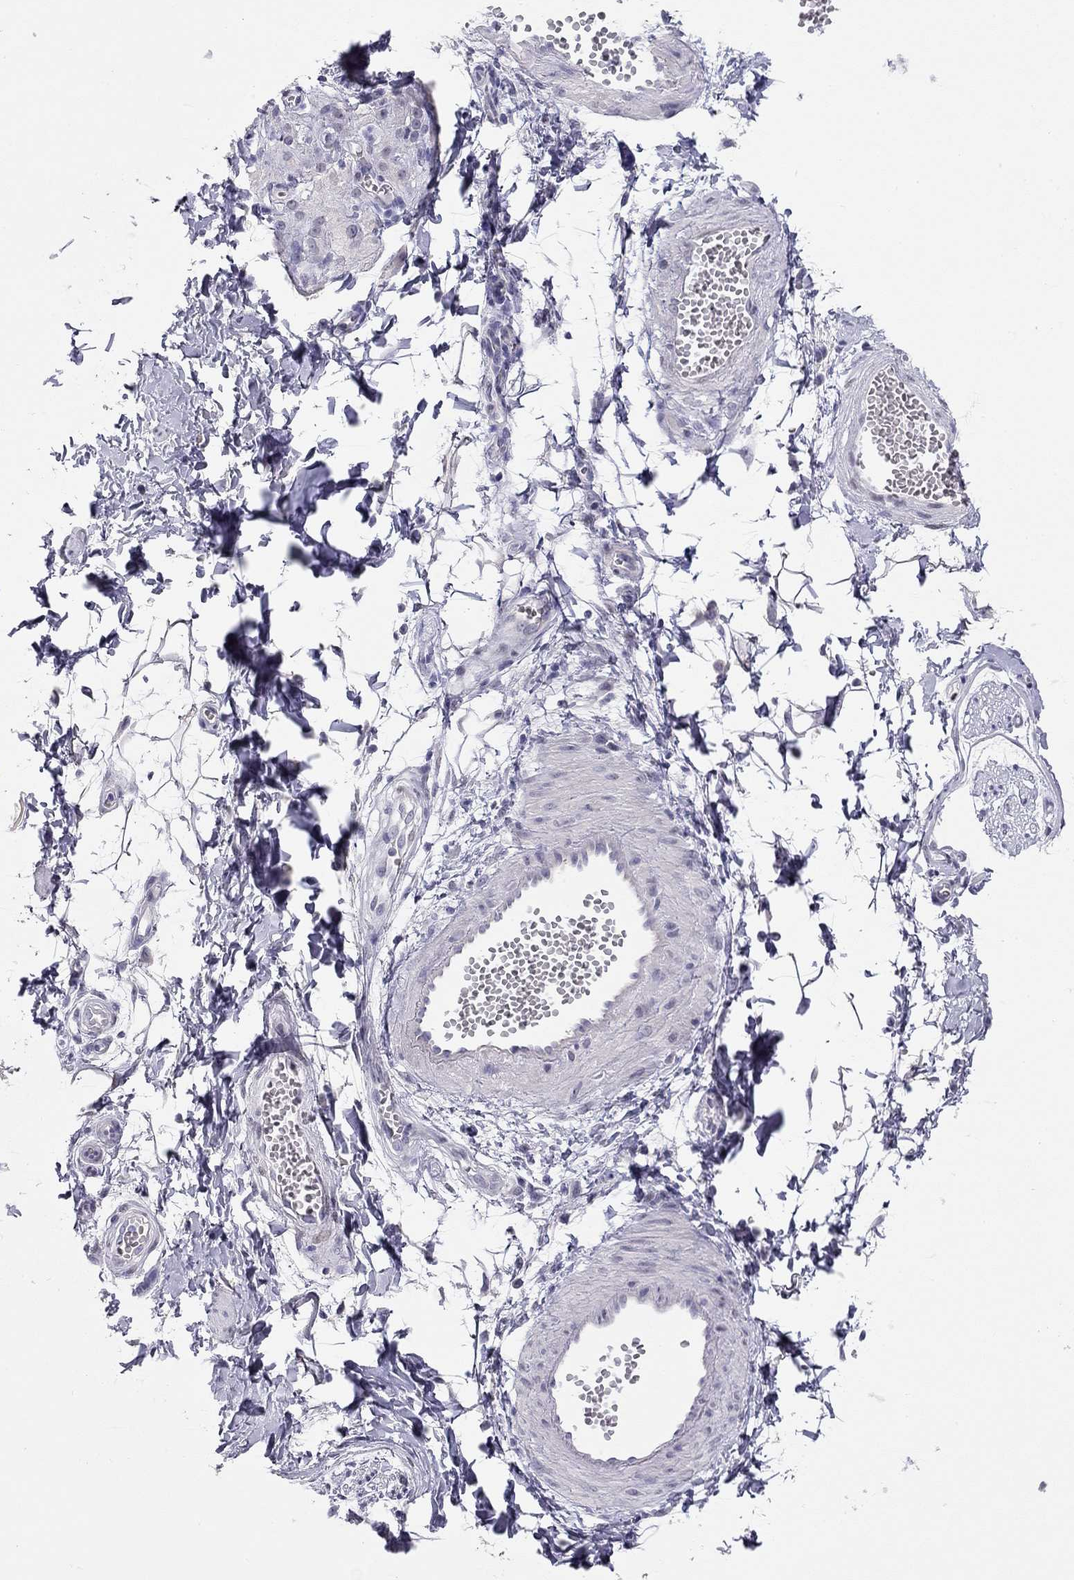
{"staining": {"intensity": "negative", "quantity": "none", "location": "none"}, "tissue": "adipose tissue", "cell_type": "Adipocytes", "image_type": "normal", "snomed": [{"axis": "morphology", "description": "Normal tissue, NOS"}, {"axis": "topography", "description": "Smooth muscle"}, {"axis": "topography", "description": "Peripheral nerve tissue"}], "caption": "Immunohistochemical staining of benign adipose tissue reveals no significant expression in adipocytes.", "gene": "KCNV2", "patient": {"sex": "male", "age": 22}}